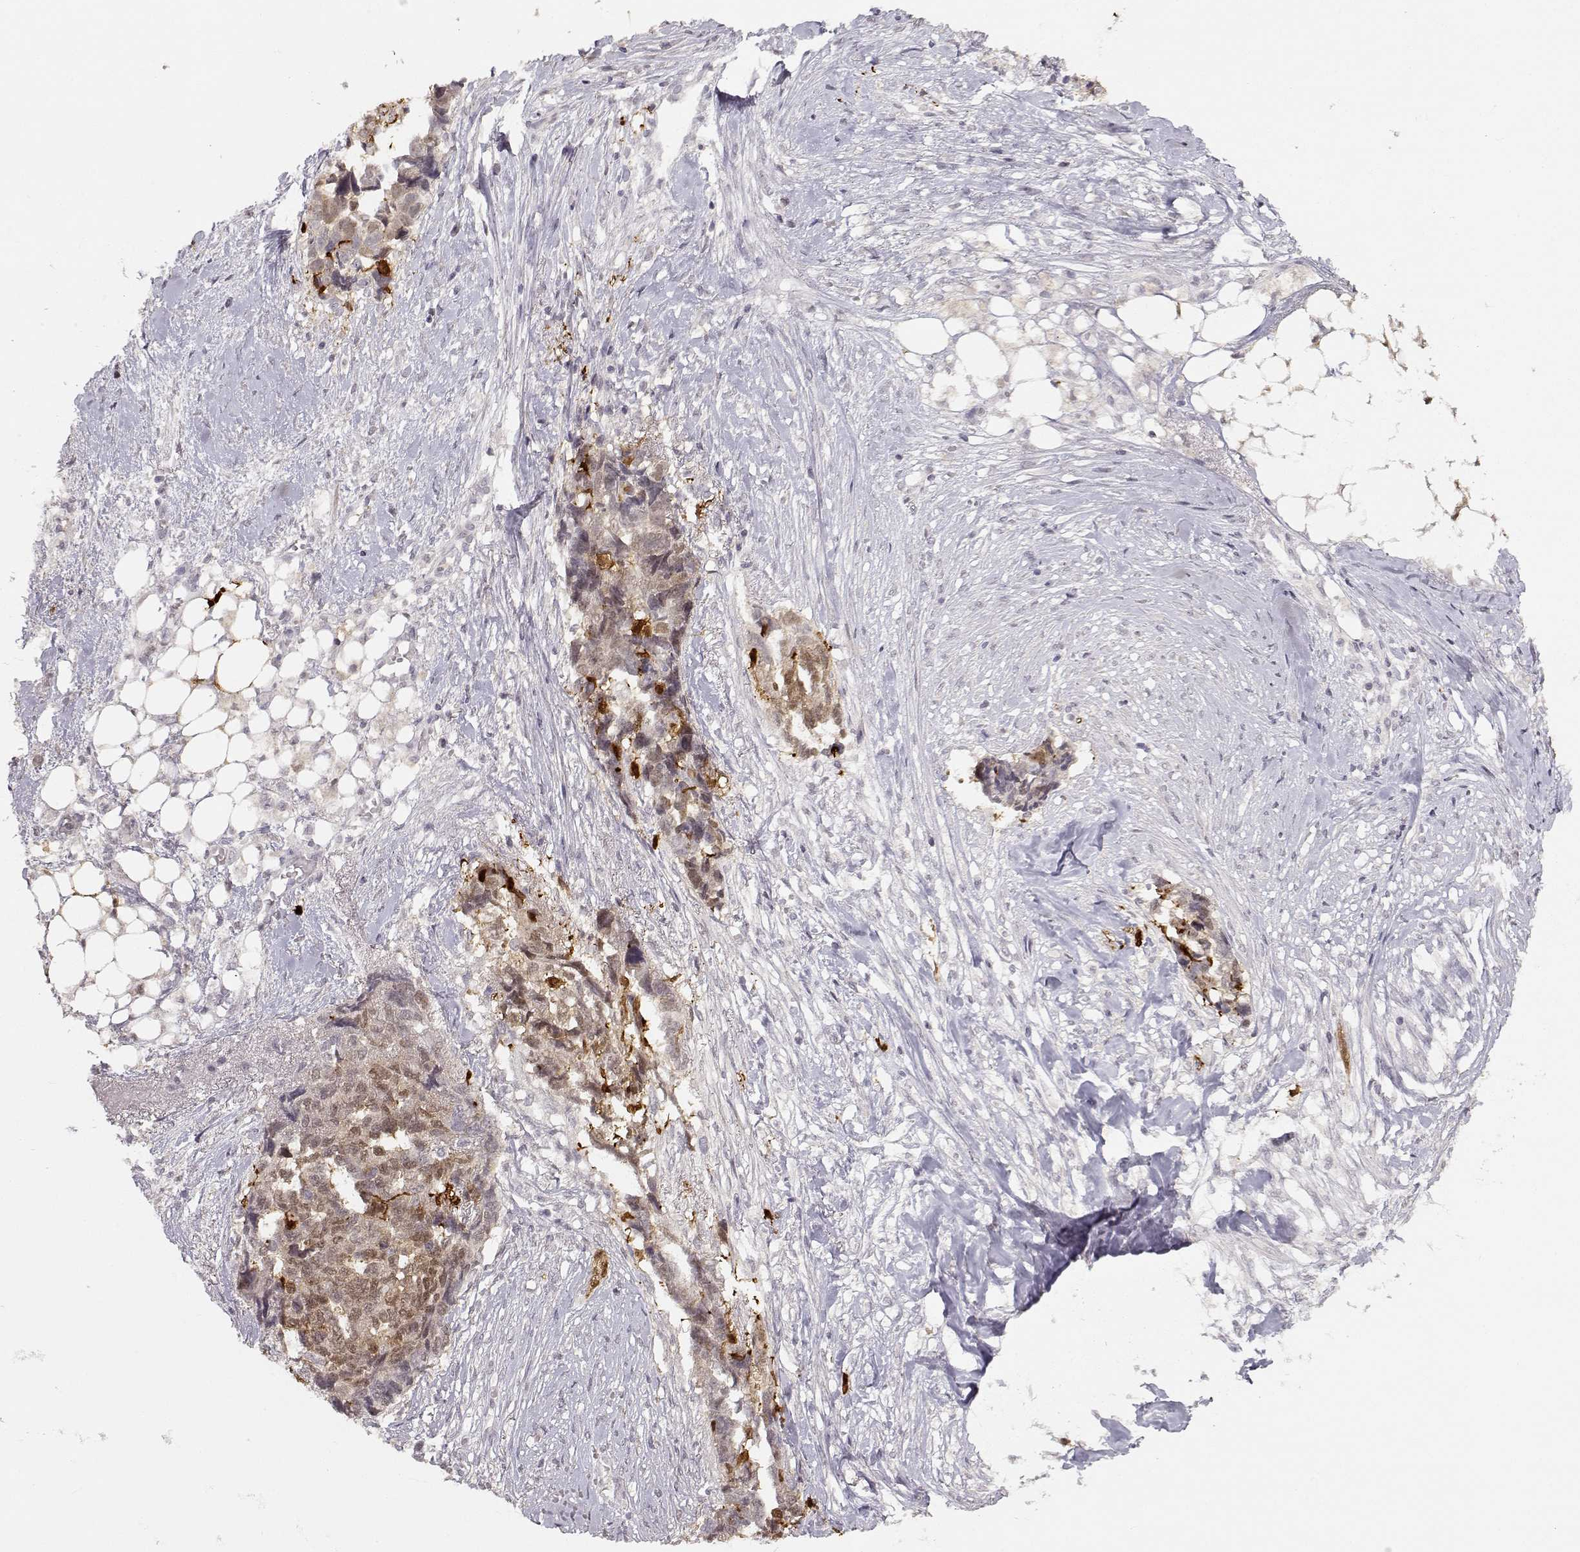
{"staining": {"intensity": "weak", "quantity": "25%-75%", "location": "cytoplasmic/membranous,nuclear"}, "tissue": "ovarian cancer", "cell_type": "Tumor cells", "image_type": "cancer", "snomed": [{"axis": "morphology", "description": "Cystadenocarcinoma, serous, NOS"}, {"axis": "topography", "description": "Ovary"}], "caption": "A photomicrograph showing weak cytoplasmic/membranous and nuclear positivity in approximately 25%-75% of tumor cells in ovarian serous cystadenocarcinoma, as visualized by brown immunohistochemical staining.", "gene": "S100B", "patient": {"sex": "female", "age": 69}}